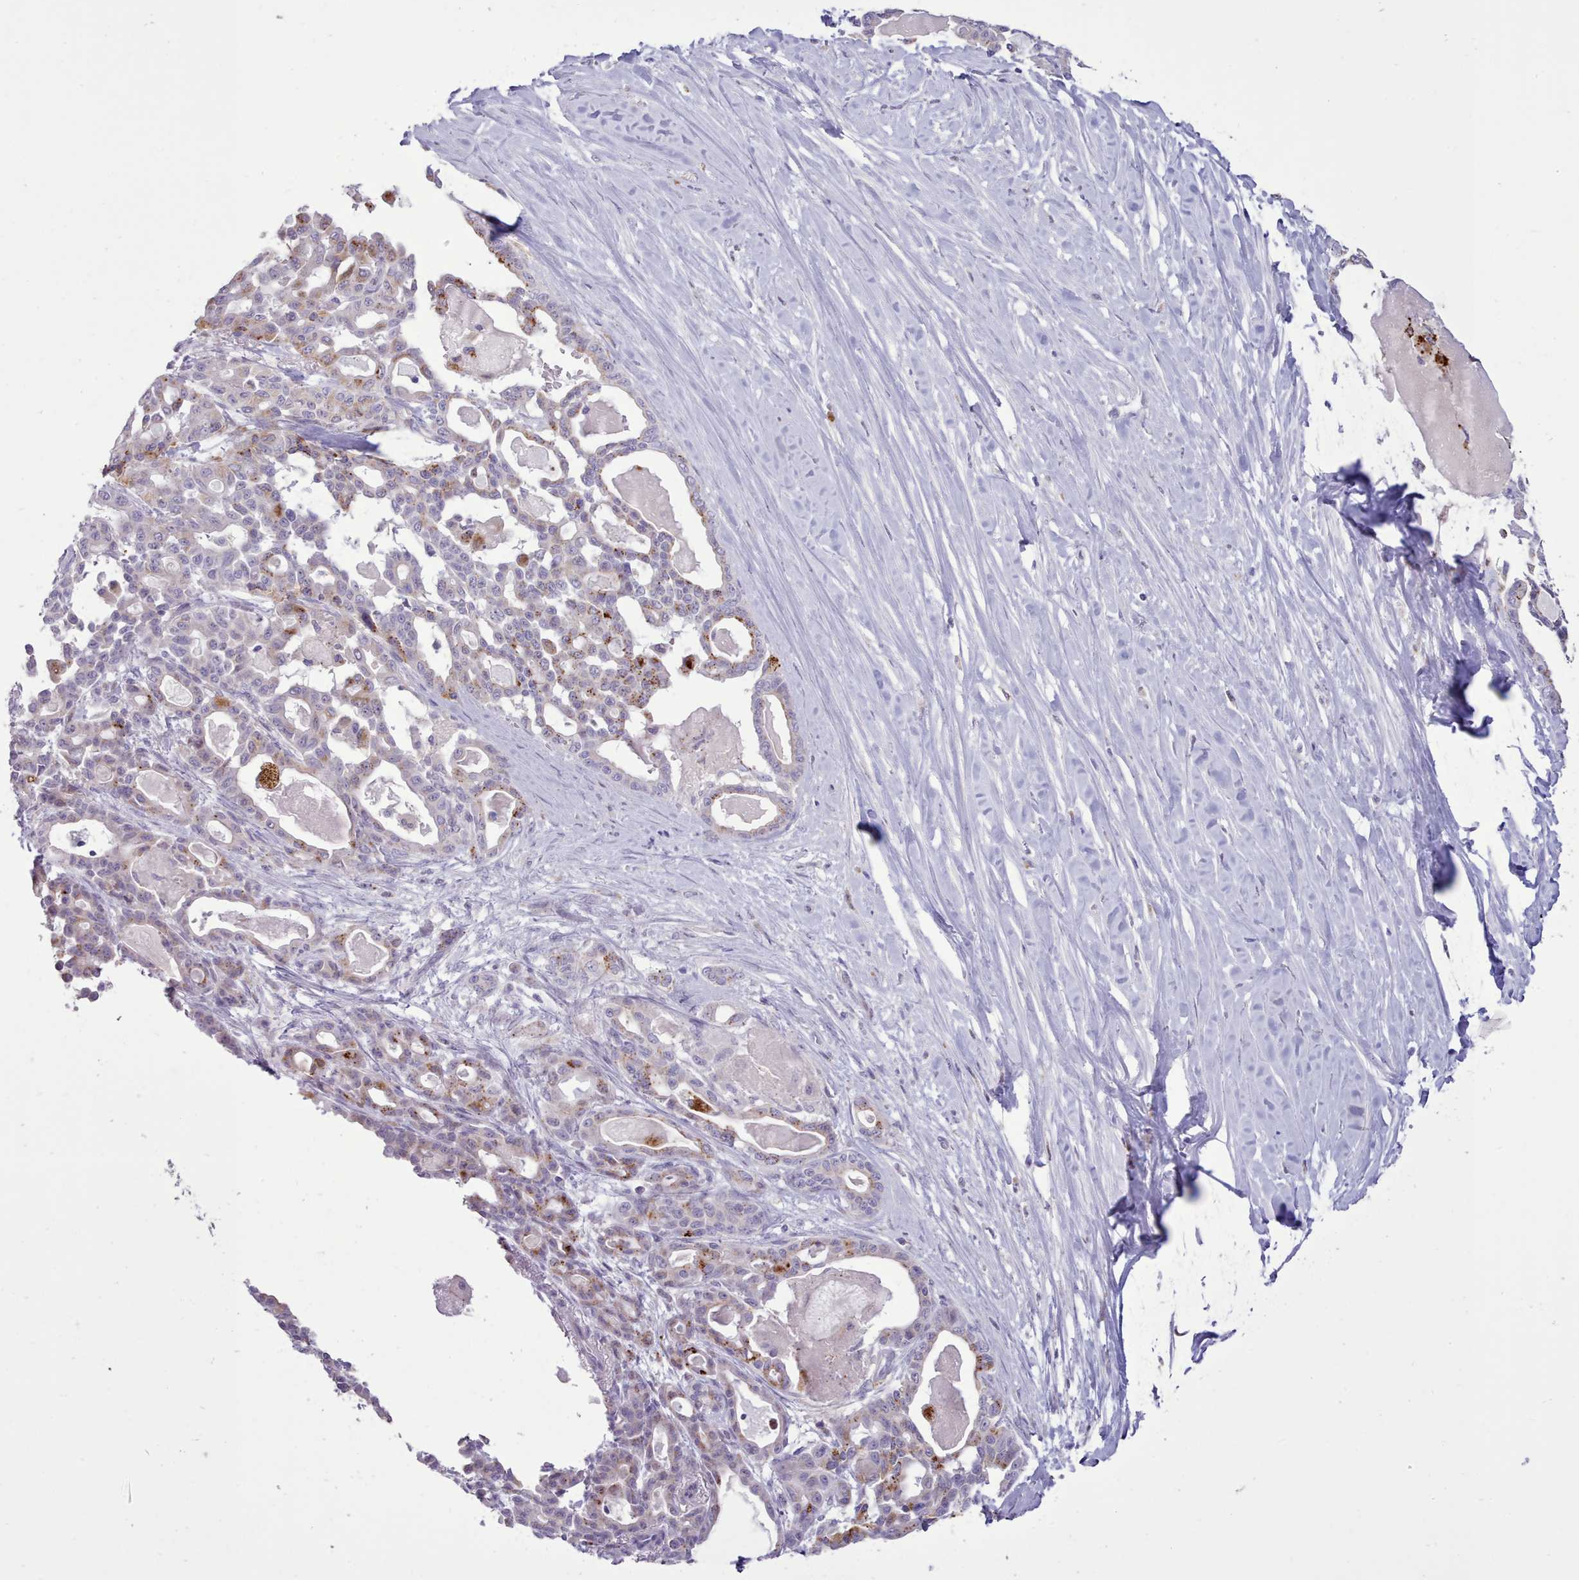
{"staining": {"intensity": "moderate", "quantity": "<25%", "location": "cytoplasmic/membranous"}, "tissue": "pancreatic cancer", "cell_type": "Tumor cells", "image_type": "cancer", "snomed": [{"axis": "morphology", "description": "Adenocarcinoma, NOS"}, {"axis": "topography", "description": "Pancreas"}], "caption": "This image reveals IHC staining of human pancreatic cancer (adenocarcinoma), with low moderate cytoplasmic/membranous positivity in about <25% of tumor cells.", "gene": "SRD5A1", "patient": {"sex": "male", "age": 63}}